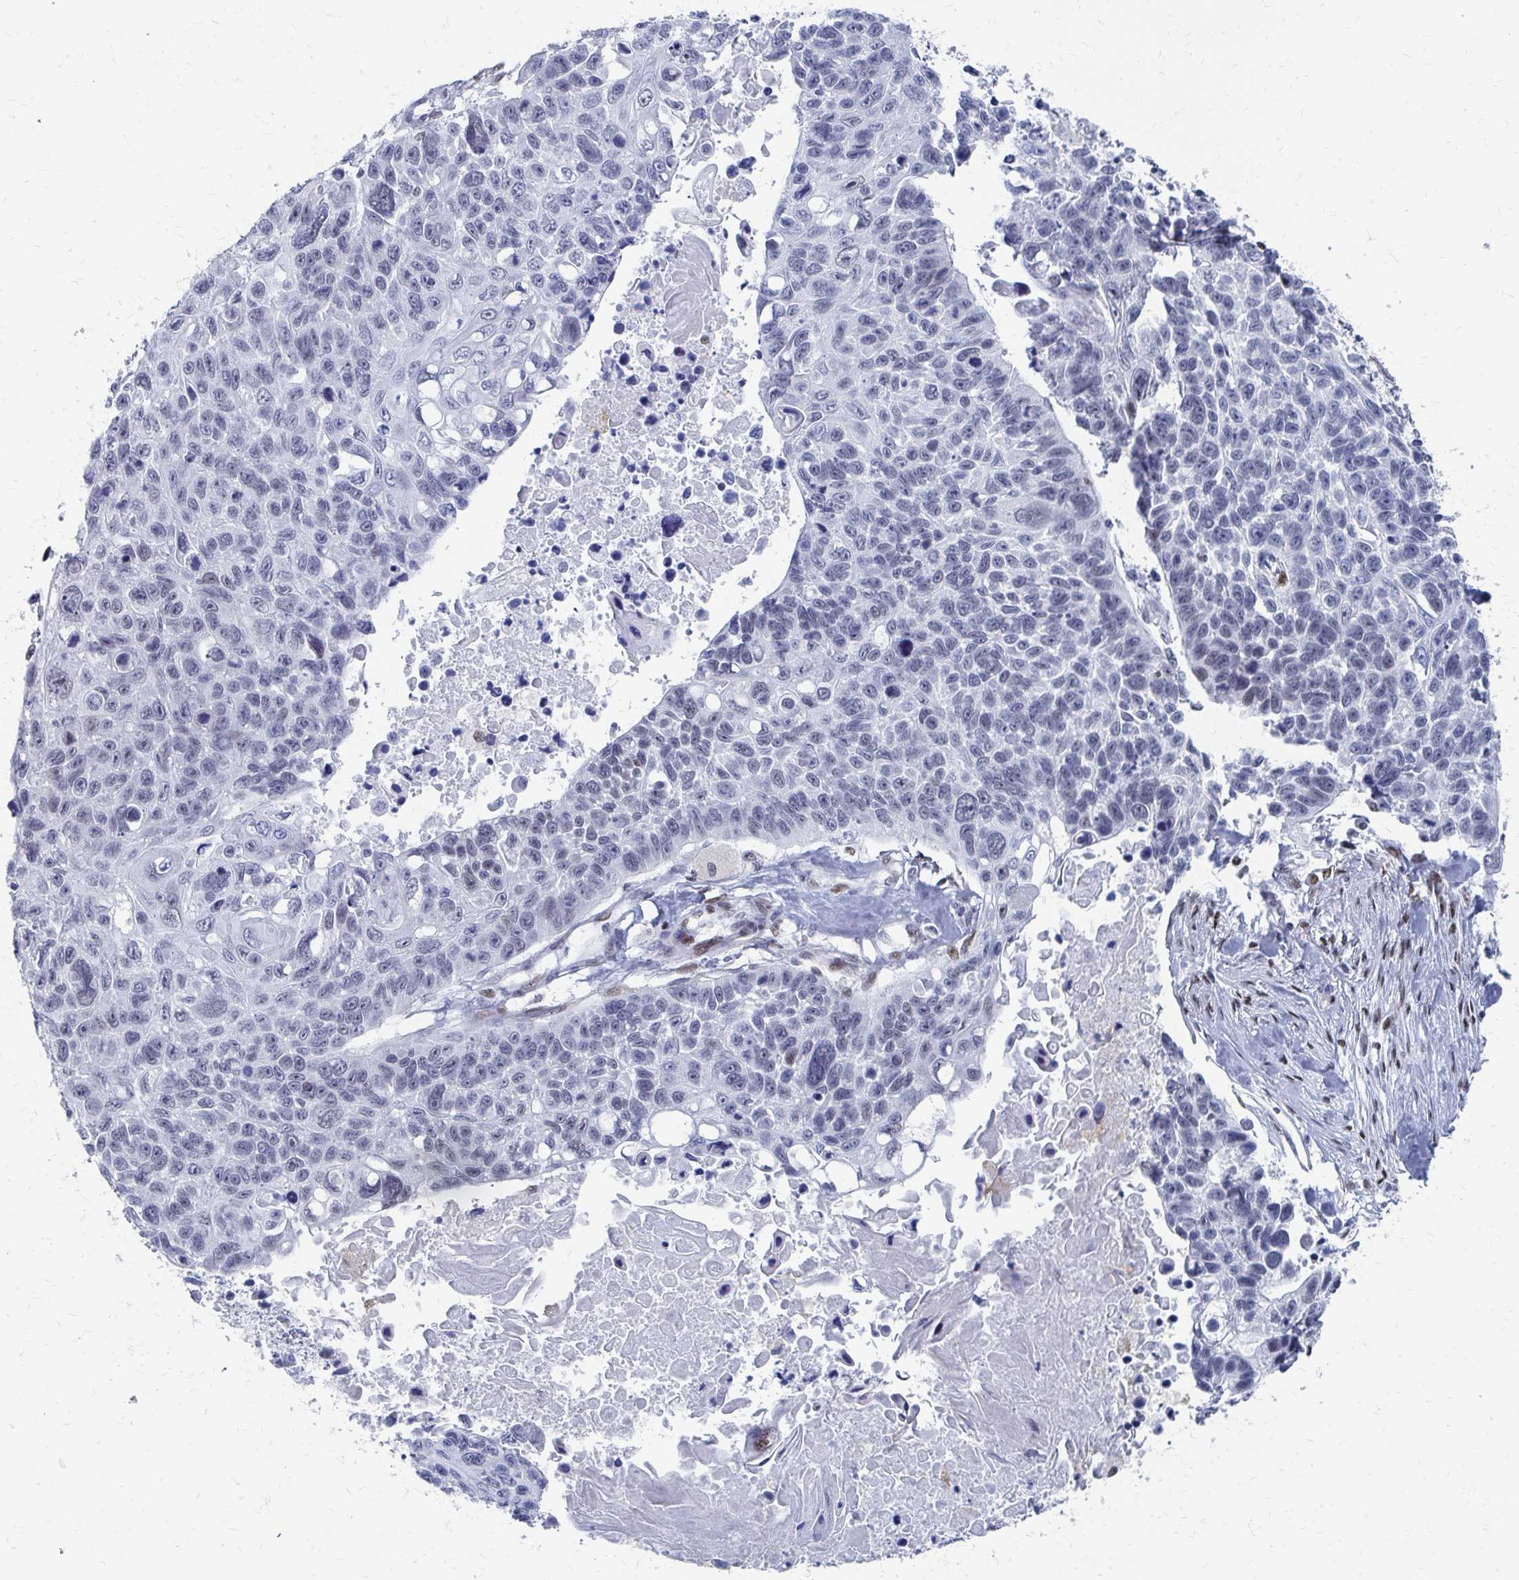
{"staining": {"intensity": "negative", "quantity": "none", "location": "none"}, "tissue": "lung cancer", "cell_type": "Tumor cells", "image_type": "cancer", "snomed": [{"axis": "morphology", "description": "Squamous cell carcinoma, NOS"}, {"axis": "topography", "description": "Lung"}], "caption": "This is an immunohistochemistry (IHC) image of lung cancer (squamous cell carcinoma). There is no positivity in tumor cells.", "gene": "CDIN1", "patient": {"sex": "male", "age": 62}}